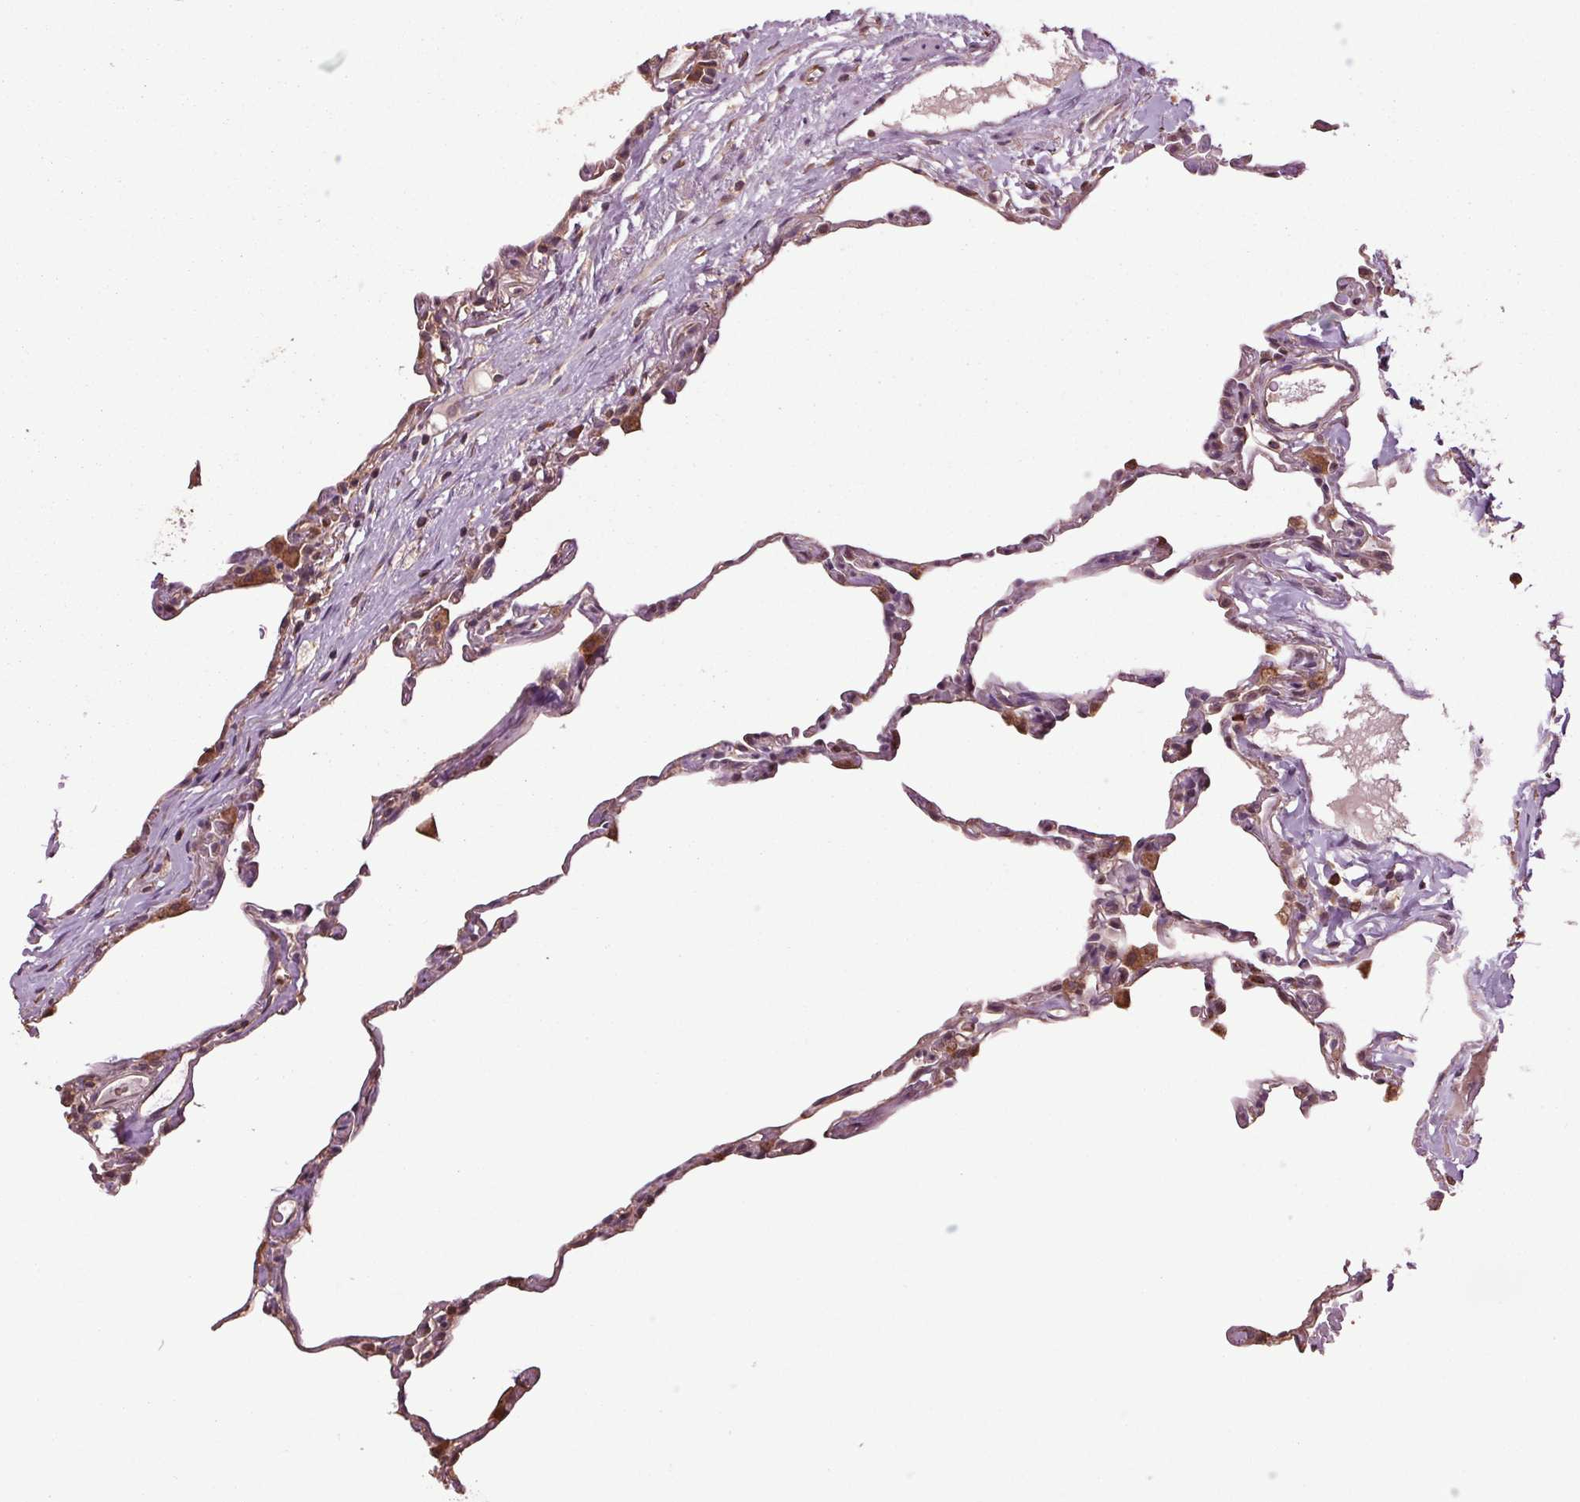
{"staining": {"intensity": "moderate", "quantity": "<25%", "location": "cytoplasmic/membranous"}, "tissue": "lung", "cell_type": "Alveolar cells", "image_type": "normal", "snomed": [{"axis": "morphology", "description": "Normal tissue, NOS"}, {"axis": "topography", "description": "Lung"}], "caption": "Alveolar cells demonstrate moderate cytoplasmic/membranous staining in approximately <25% of cells in unremarkable lung.", "gene": "RNPEP", "patient": {"sex": "female", "age": 57}}